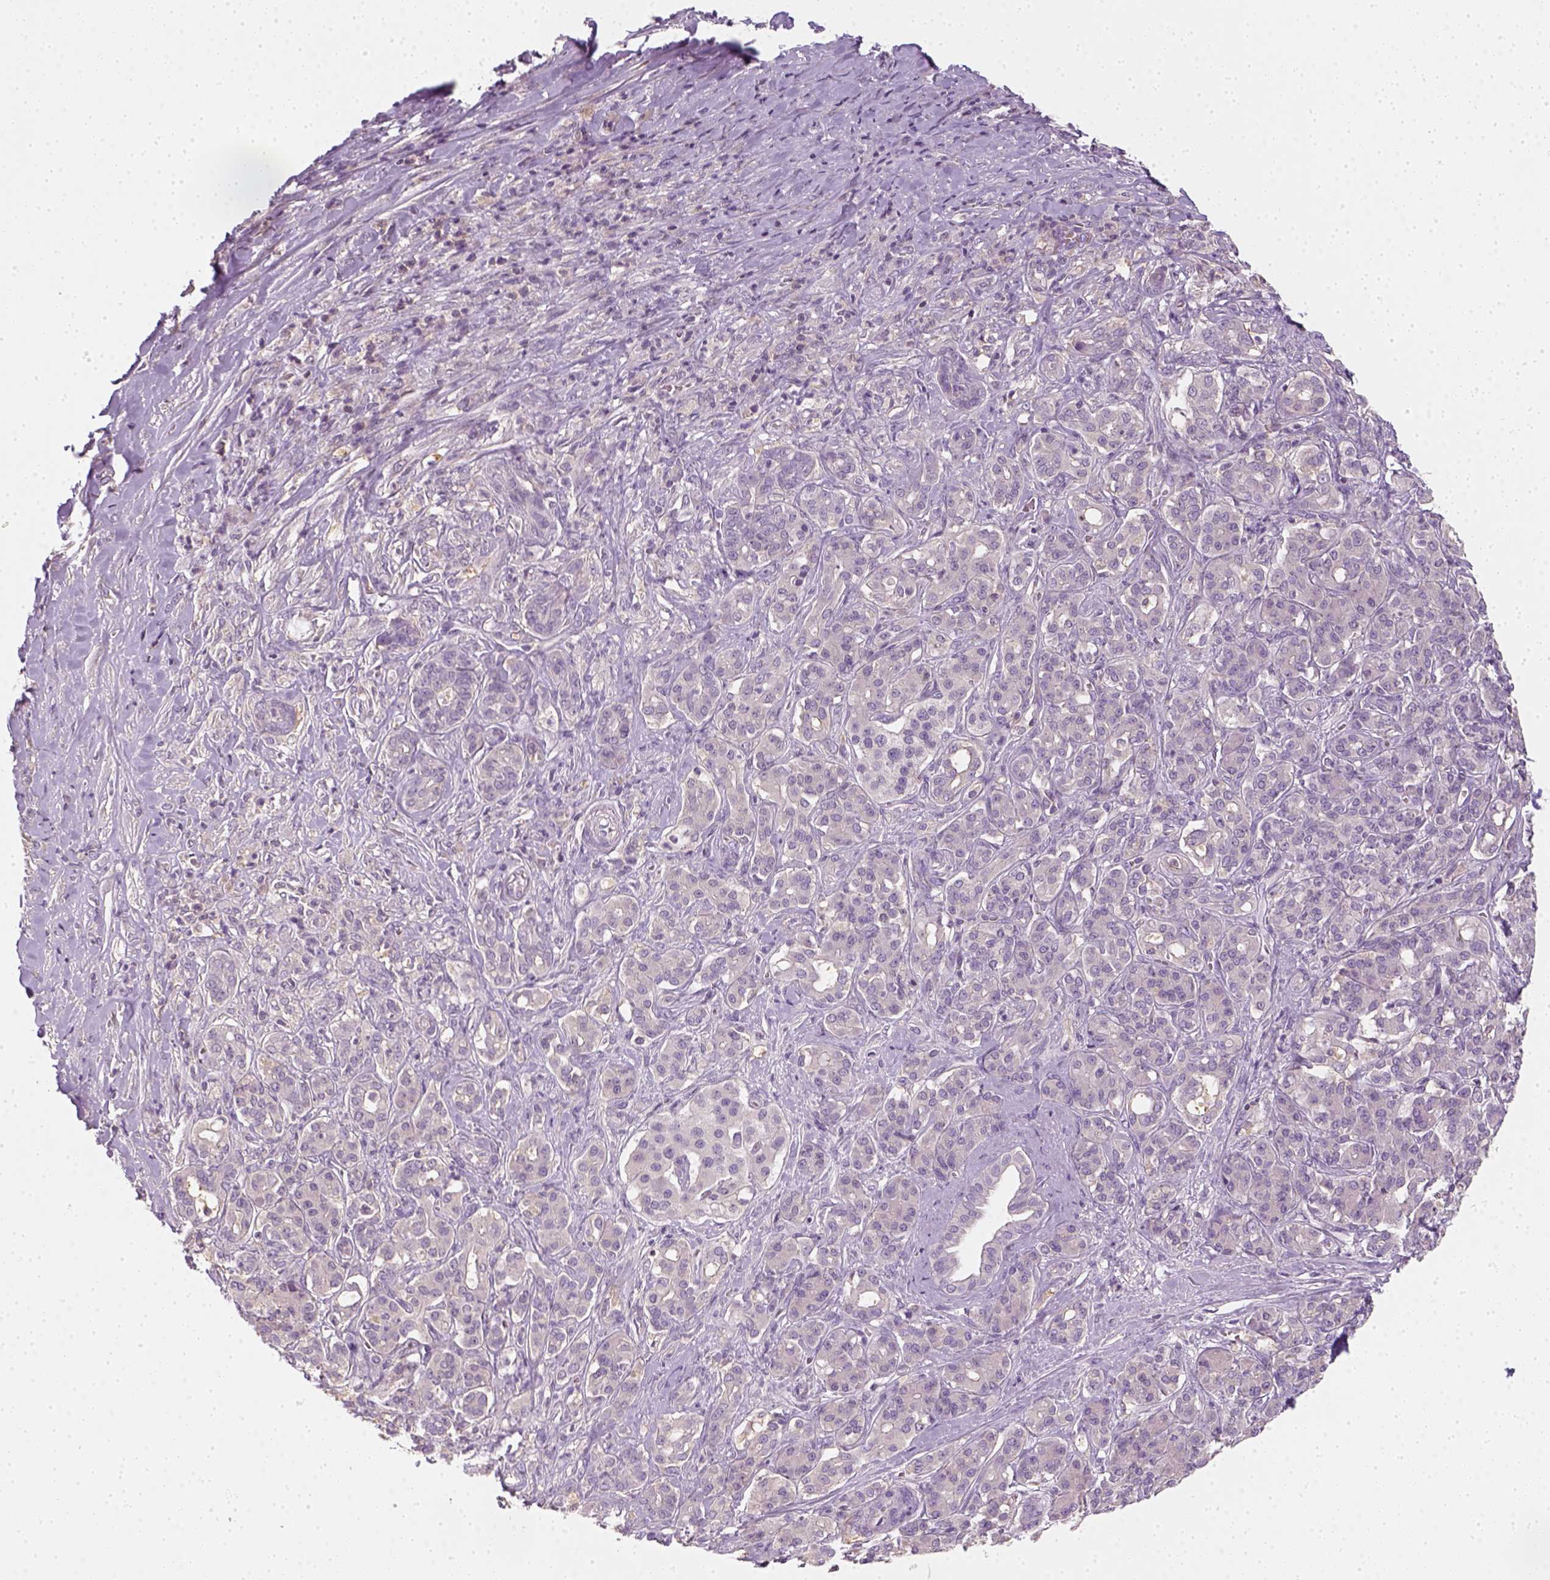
{"staining": {"intensity": "negative", "quantity": "none", "location": "none"}, "tissue": "pancreatic cancer", "cell_type": "Tumor cells", "image_type": "cancer", "snomed": [{"axis": "morphology", "description": "Normal tissue, NOS"}, {"axis": "morphology", "description": "Inflammation, NOS"}, {"axis": "morphology", "description": "Adenocarcinoma, NOS"}, {"axis": "topography", "description": "Pancreas"}], "caption": "Pancreatic adenocarcinoma was stained to show a protein in brown. There is no significant positivity in tumor cells.", "gene": "EPHB1", "patient": {"sex": "male", "age": 57}}